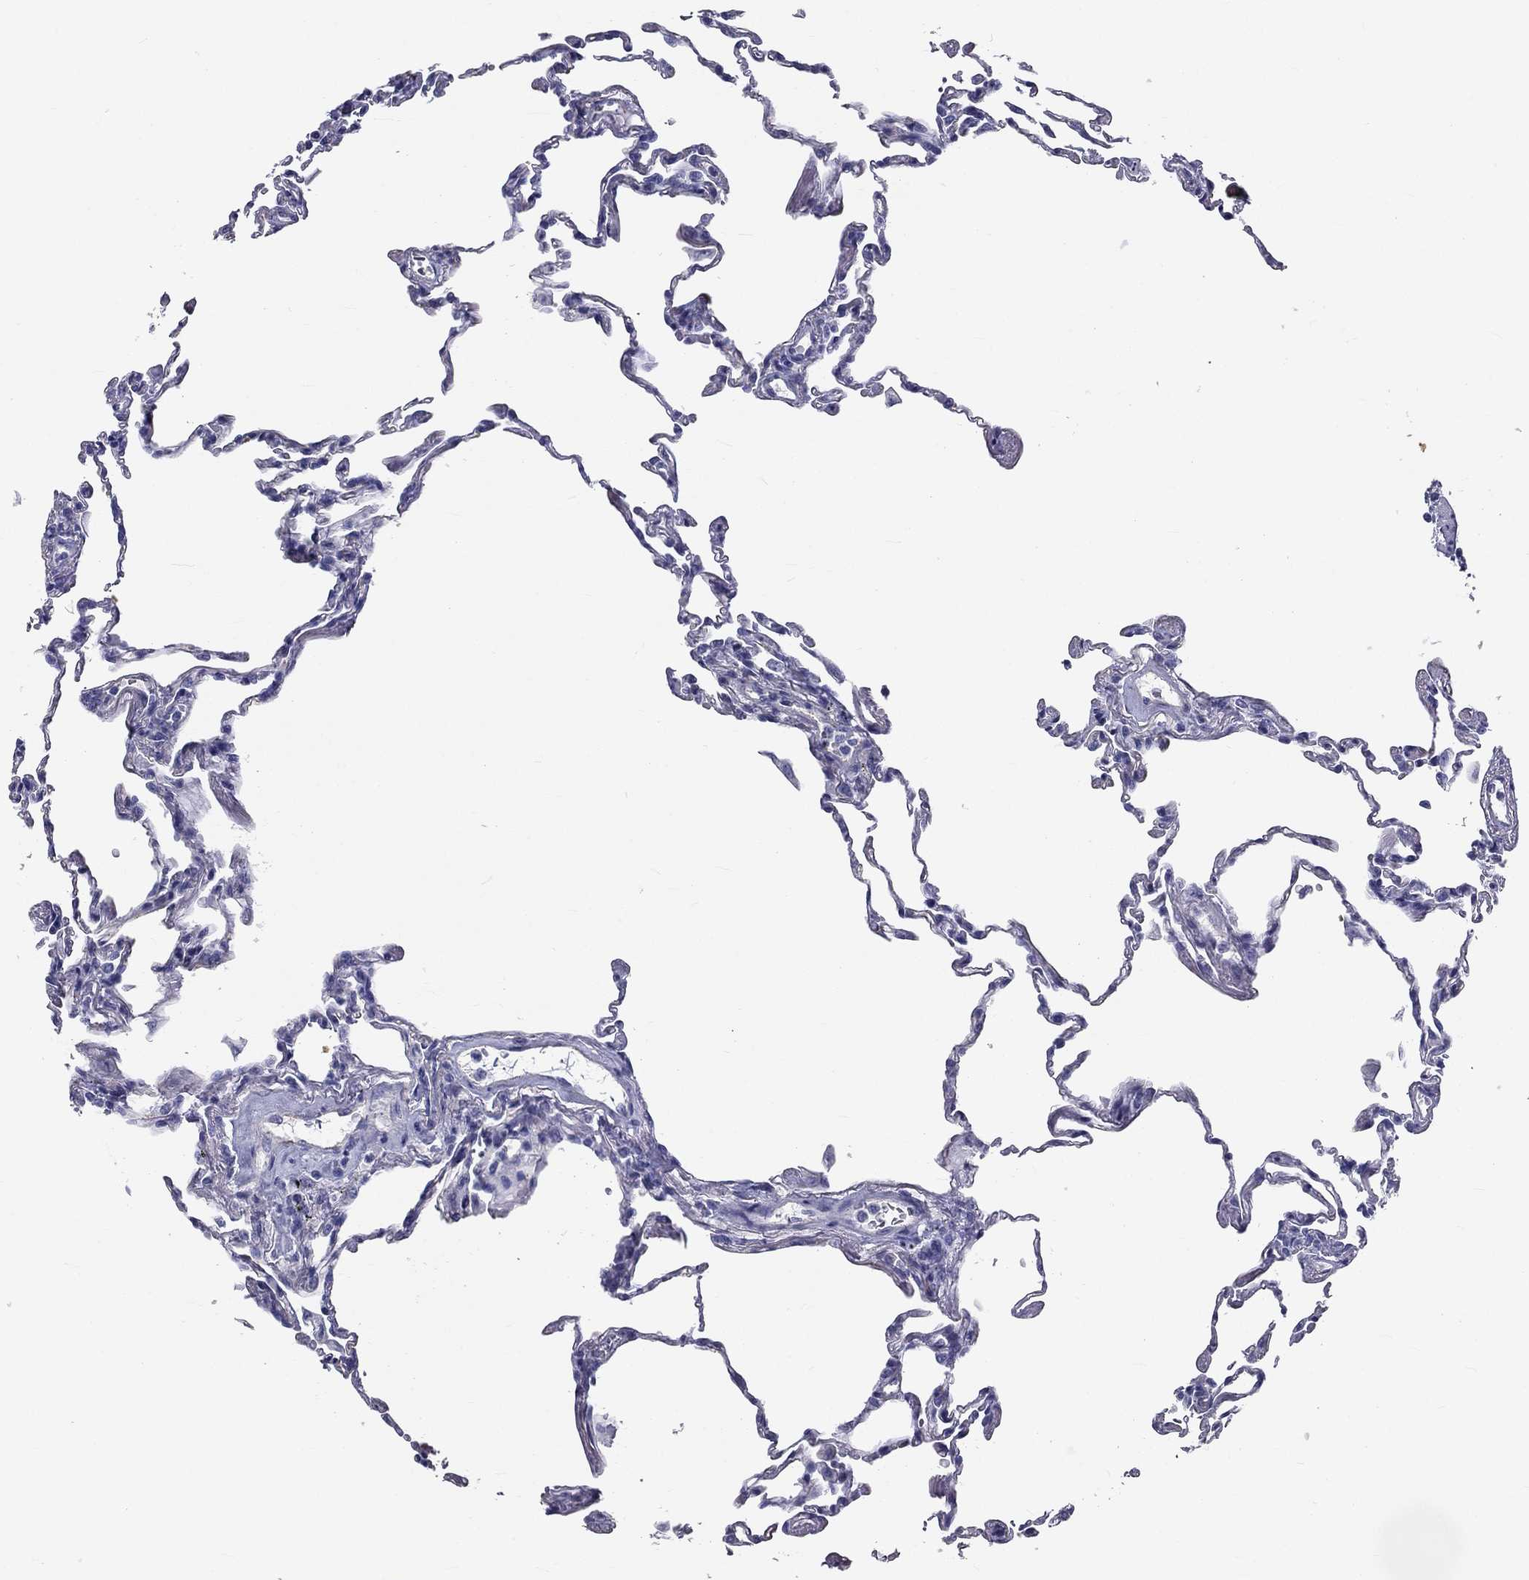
{"staining": {"intensity": "negative", "quantity": "none", "location": "none"}, "tissue": "lung", "cell_type": "Alveolar cells", "image_type": "normal", "snomed": [{"axis": "morphology", "description": "Normal tissue, NOS"}, {"axis": "topography", "description": "Lung"}], "caption": "The image reveals no staining of alveolar cells in benign lung.", "gene": "DNALI1", "patient": {"sex": "female", "age": 57}}